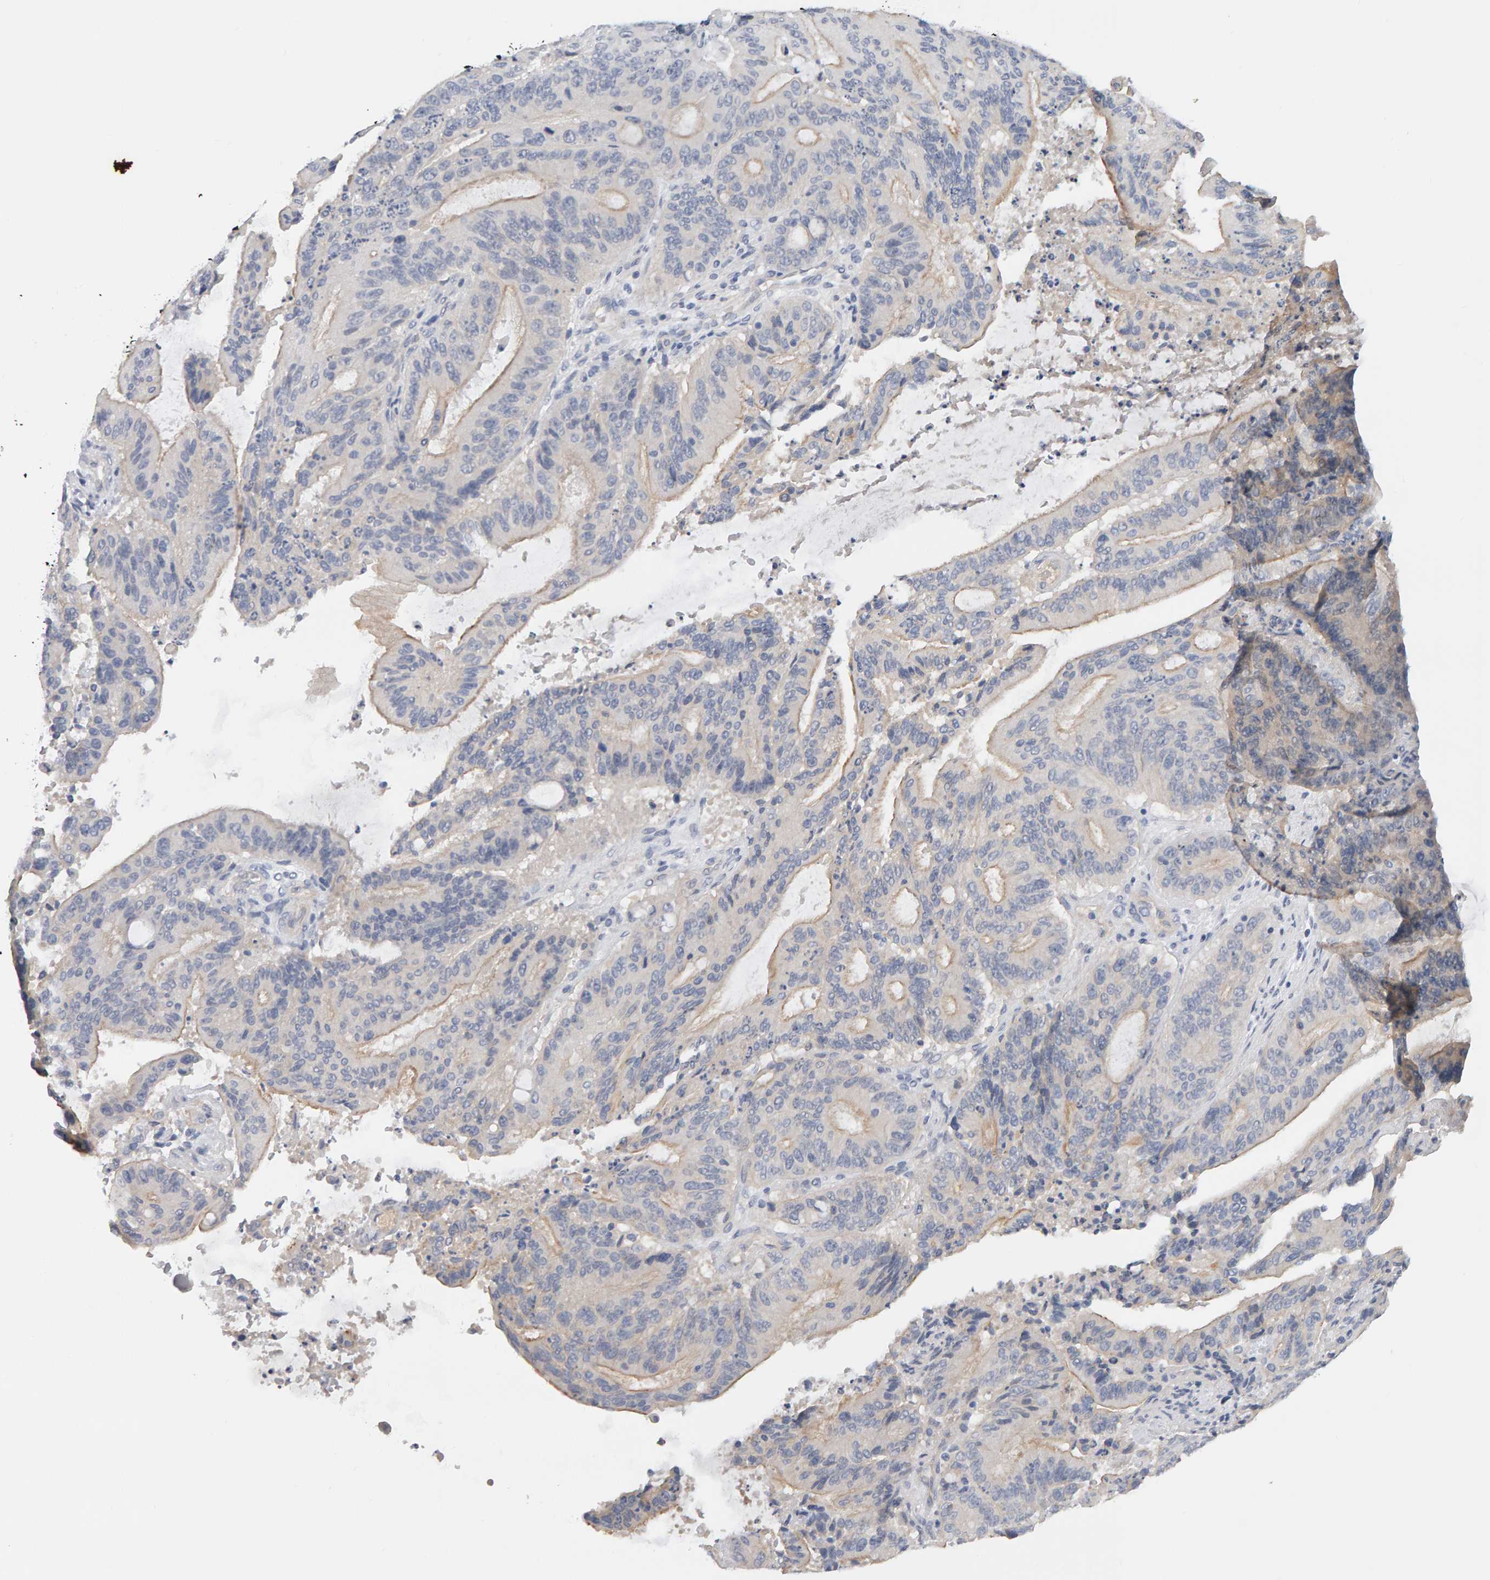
{"staining": {"intensity": "weak", "quantity": "<25%", "location": "cytoplasmic/membranous"}, "tissue": "liver cancer", "cell_type": "Tumor cells", "image_type": "cancer", "snomed": [{"axis": "morphology", "description": "Normal tissue, NOS"}, {"axis": "morphology", "description": "Cholangiocarcinoma"}, {"axis": "topography", "description": "Liver"}, {"axis": "topography", "description": "Peripheral nerve tissue"}], "caption": "Liver cancer stained for a protein using immunohistochemistry demonstrates no positivity tumor cells.", "gene": "PPP1R16A", "patient": {"sex": "female", "age": 73}}